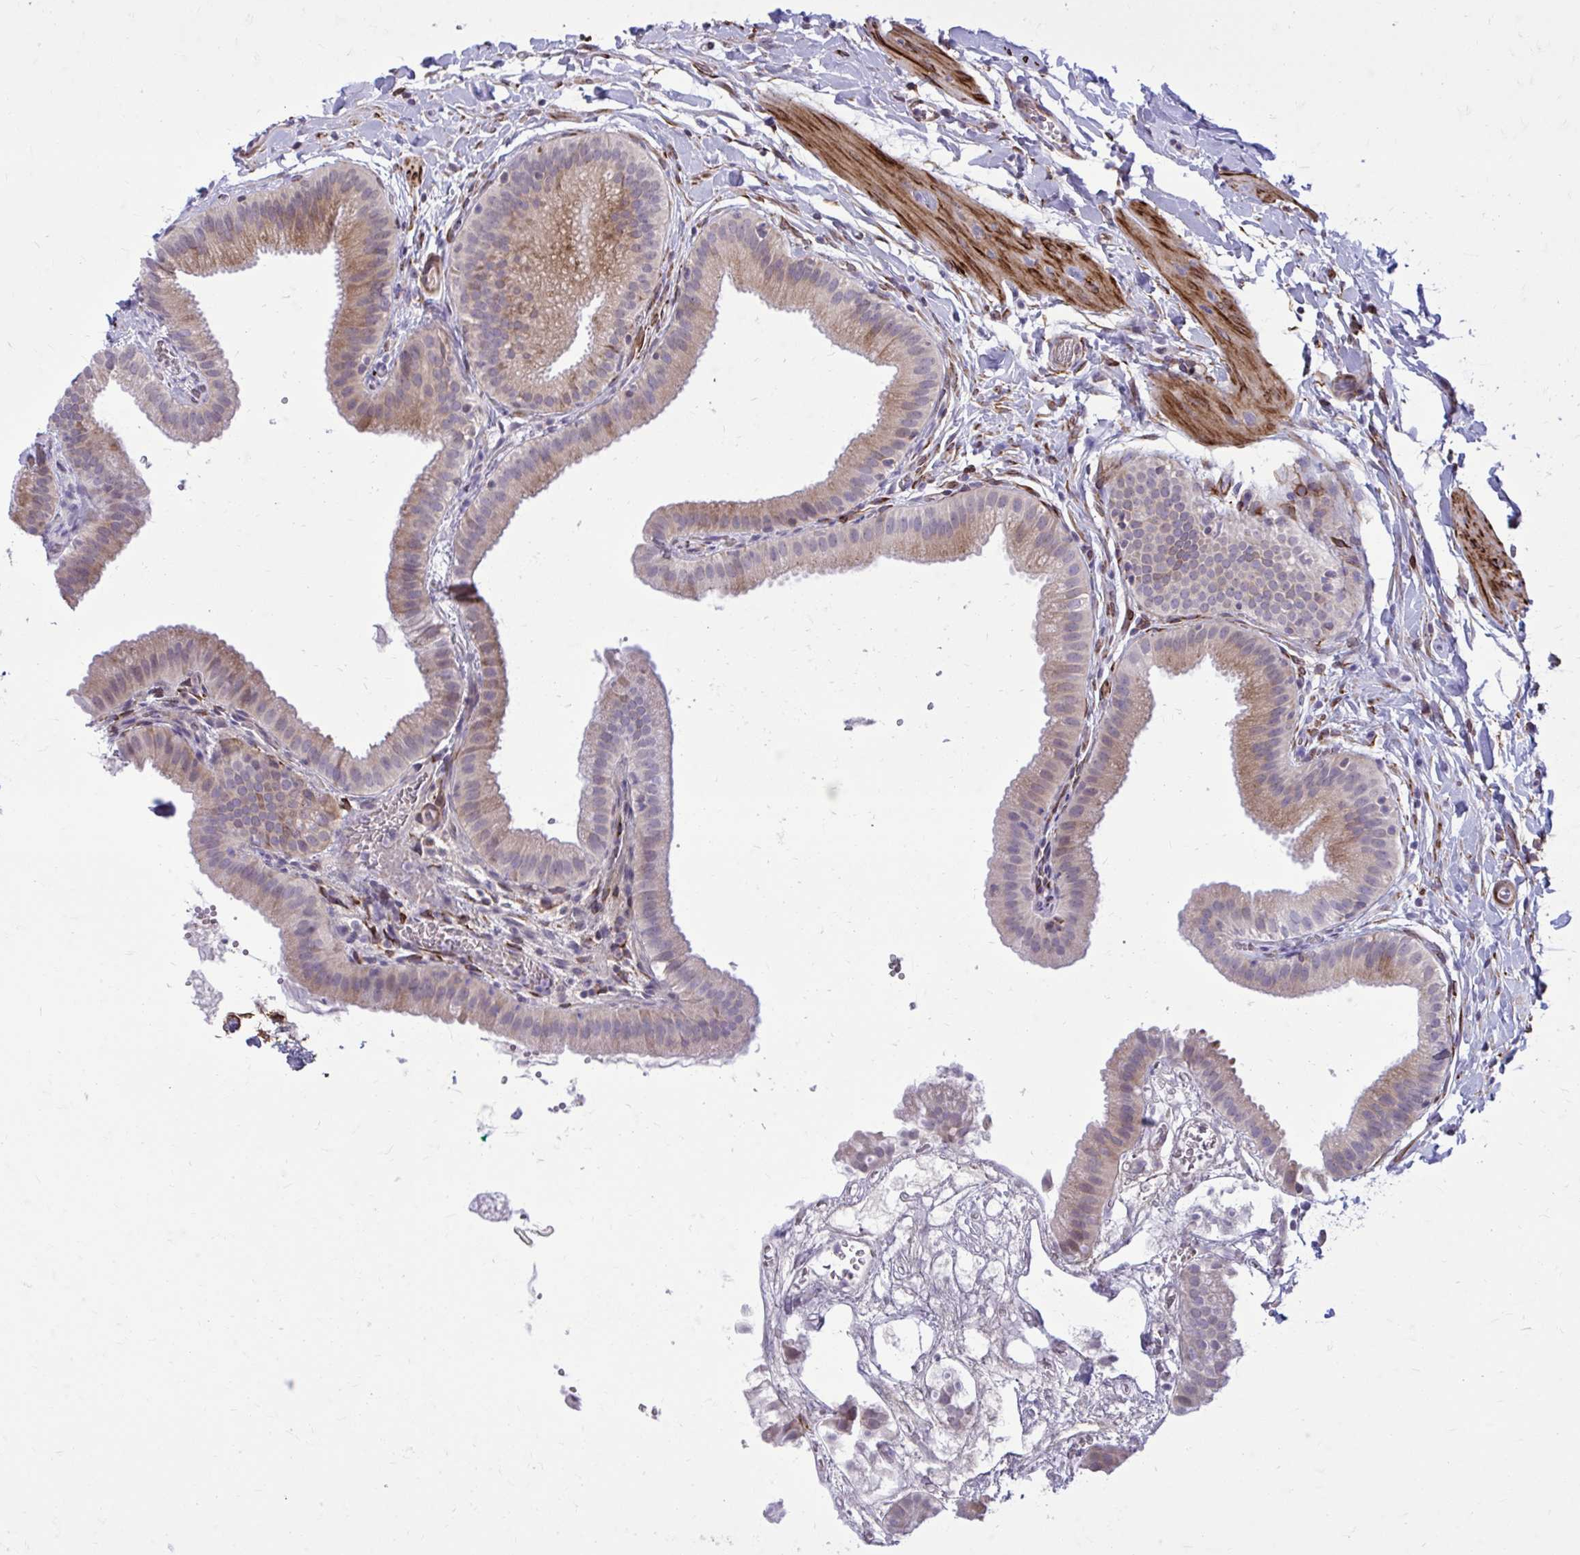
{"staining": {"intensity": "weak", "quantity": "25%-75%", "location": "cytoplasmic/membranous"}, "tissue": "gallbladder", "cell_type": "Glandular cells", "image_type": "normal", "snomed": [{"axis": "morphology", "description": "Normal tissue, NOS"}, {"axis": "topography", "description": "Gallbladder"}], "caption": "A low amount of weak cytoplasmic/membranous positivity is seen in about 25%-75% of glandular cells in normal gallbladder. The staining is performed using DAB (3,3'-diaminobenzidine) brown chromogen to label protein expression. The nuclei are counter-stained blue using hematoxylin.", "gene": "BEND5", "patient": {"sex": "female", "age": 63}}